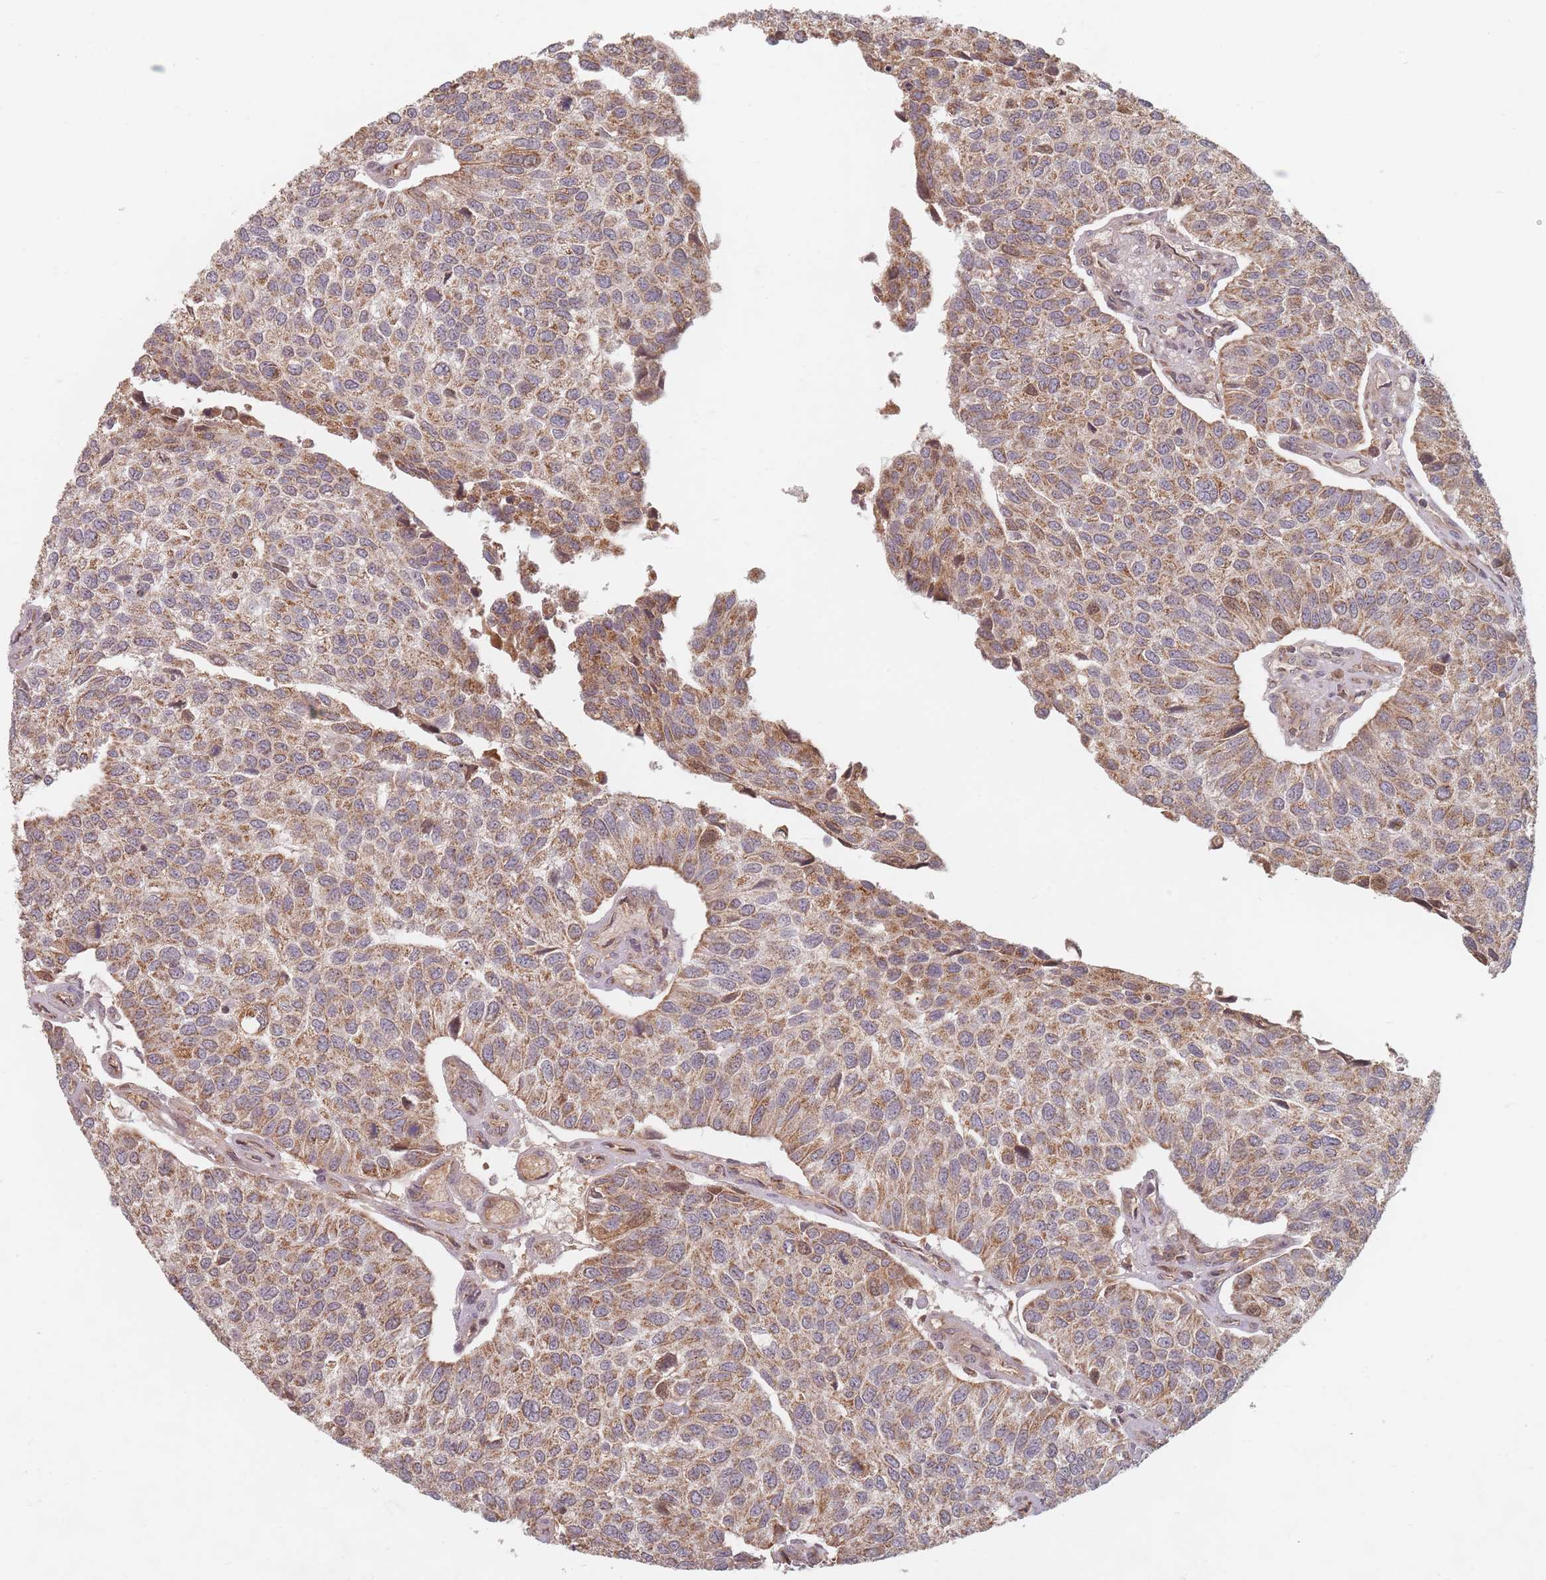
{"staining": {"intensity": "moderate", "quantity": ">75%", "location": "cytoplasmic/membranous"}, "tissue": "urothelial cancer", "cell_type": "Tumor cells", "image_type": "cancer", "snomed": [{"axis": "morphology", "description": "Urothelial carcinoma, NOS"}, {"axis": "topography", "description": "Urinary bladder"}], "caption": "Immunohistochemistry (IHC) of human urothelial cancer demonstrates medium levels of moderate cytoplasmic/membranous expression in about >75% of tumor cells. Nuclei are stained in blue.", "gene": "OR2M4", "patient": {"sex": "male", "age": 55}}